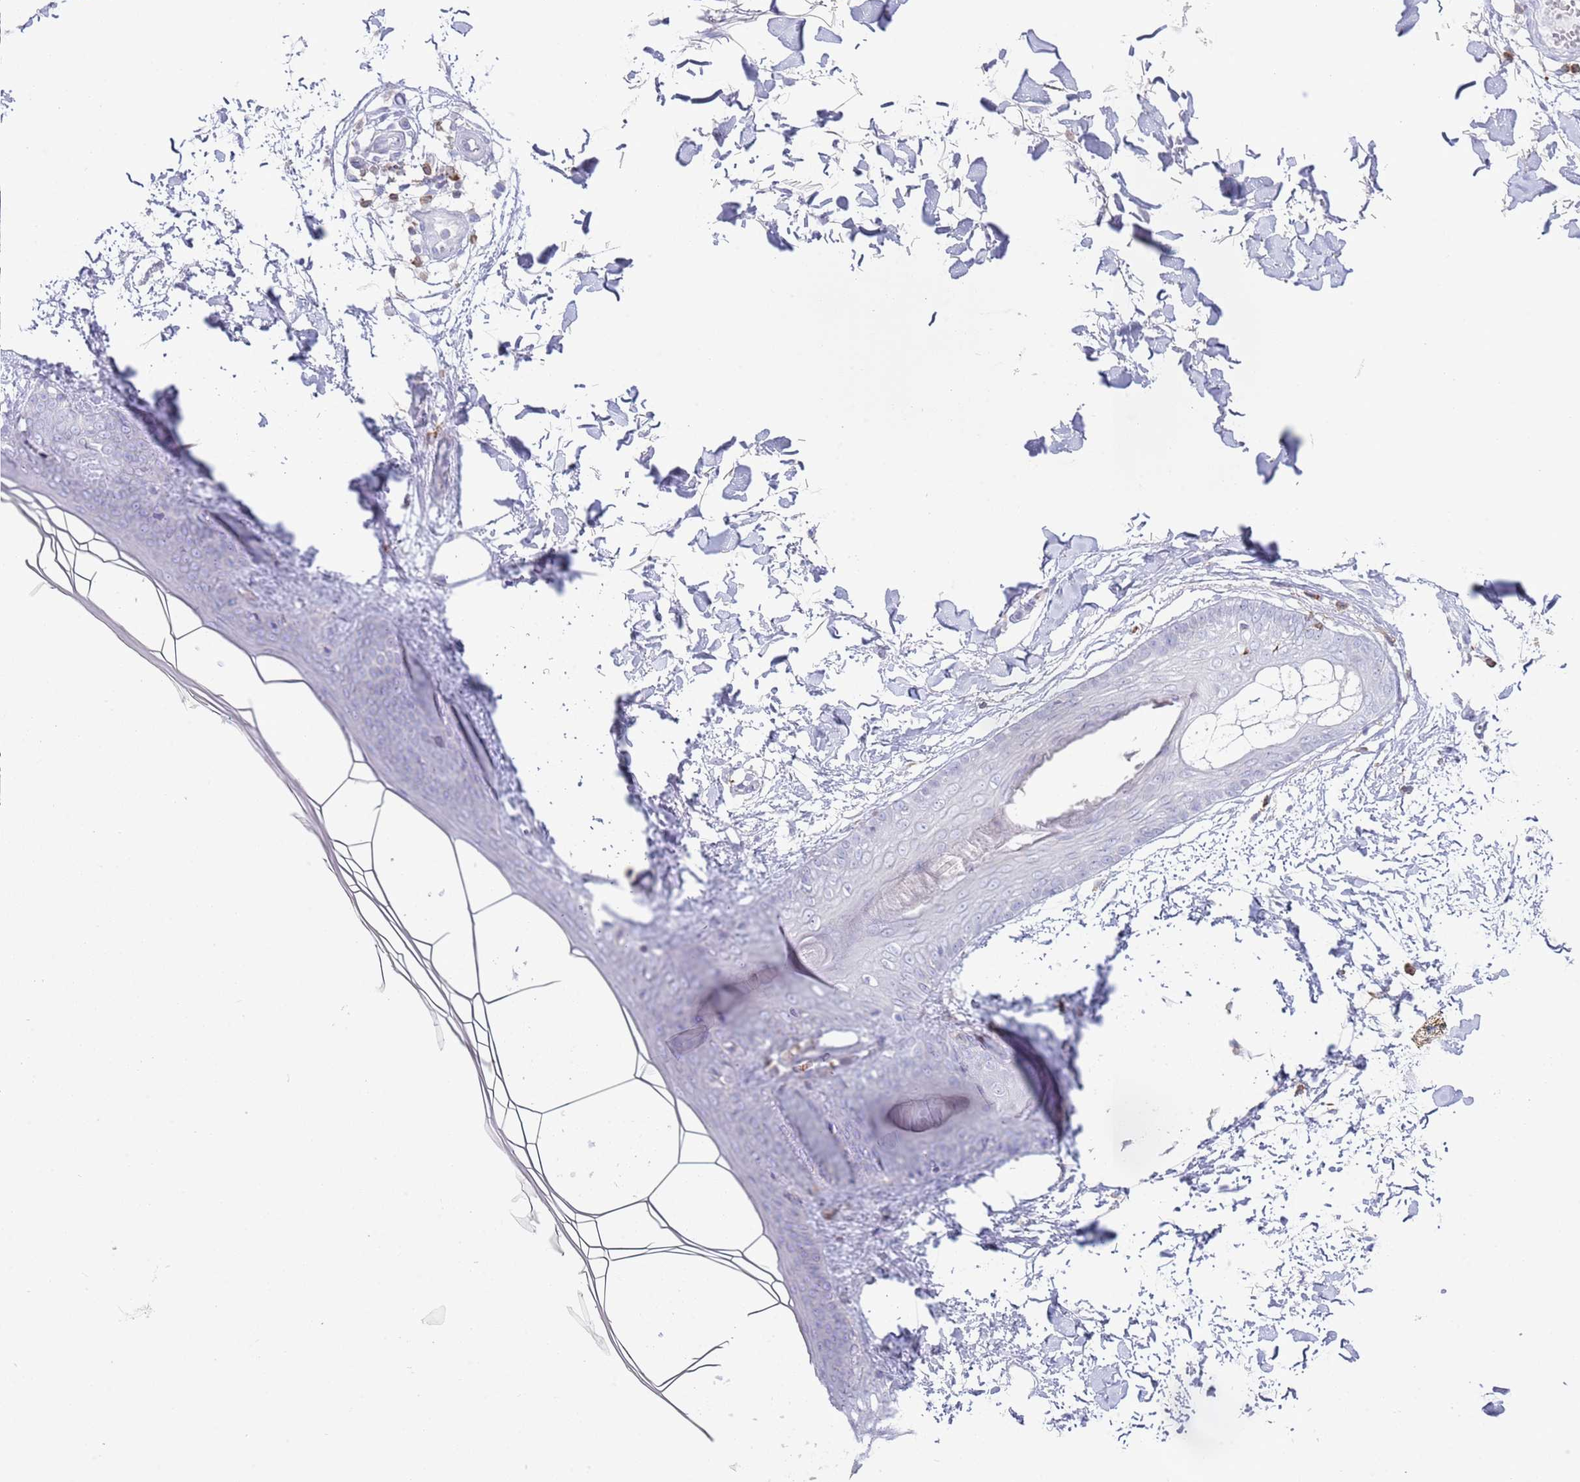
{"staining": {"intensity": "negative", "quantity": "none", "location": "none"}, "tissue": "skin", "cell_type": "Fibroblasts", "image_type": "normal", "snomed": [{"axis": "morphology", "description": "Normal tissue, NOS"}, {"axis": "topography", "description": "Skin"}], "caption": "Human skin stained for a protein using immunohistochemistry (IHC) exhibits no staining in fibroblasts.", "gene": "LPXN", "patient": {"sex": "female", "age": 34}}